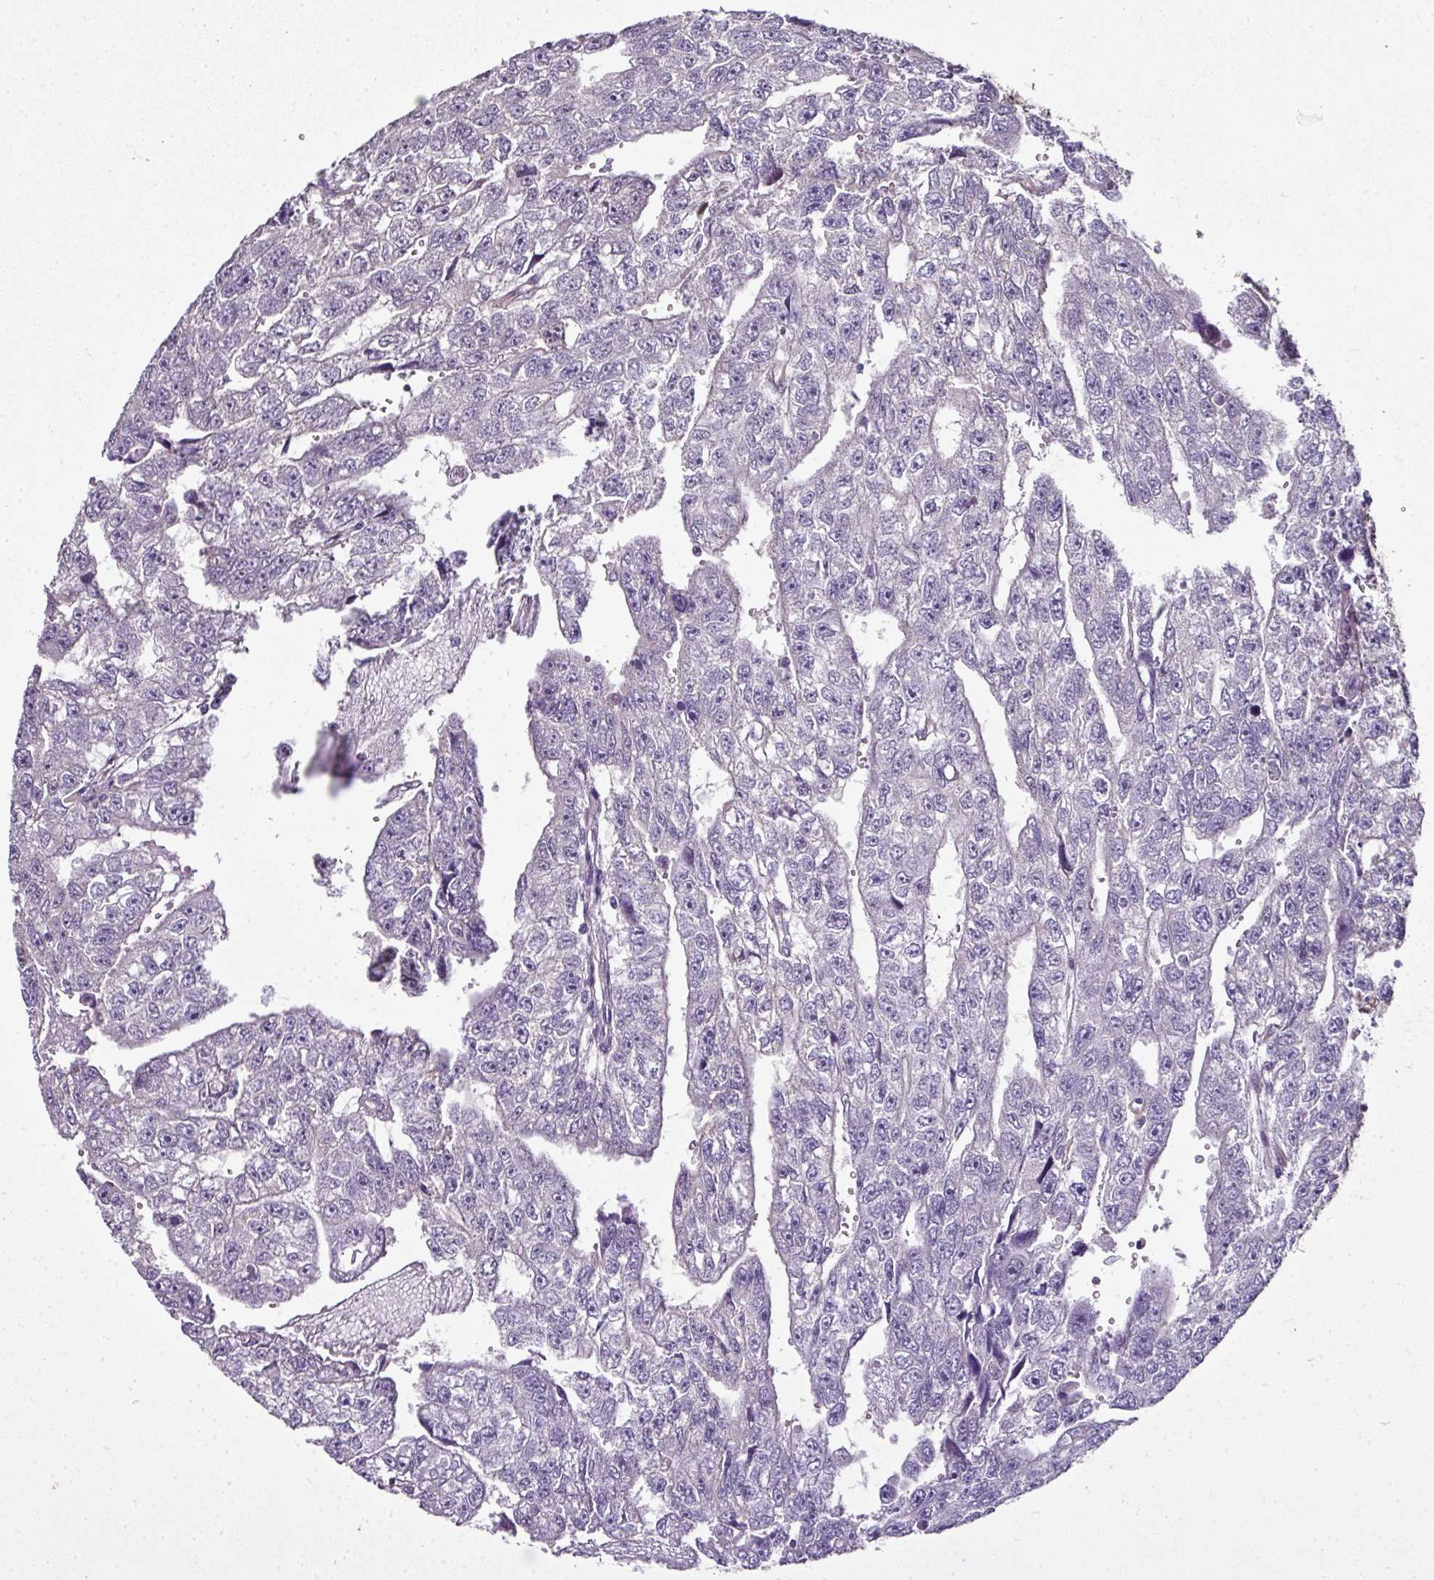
{"staining": {"intensity": "negative", "quantity": "none", "location": "none"}, "tissue": "testis cancer", "cell_type": "Tumor cells", "image_type": "cancer", "snomed": [{"axis": "morphology", "description": "Carcinoma, Embryonal, NOS"}, {"axis": "topography", "description": "Testis"}], "caption": "Immunohistochemical staining of human testis cancer shows no significant expression in tumor cells.", "gene": "C19orf33", "patient": {"sex": "male", "age": 20}}